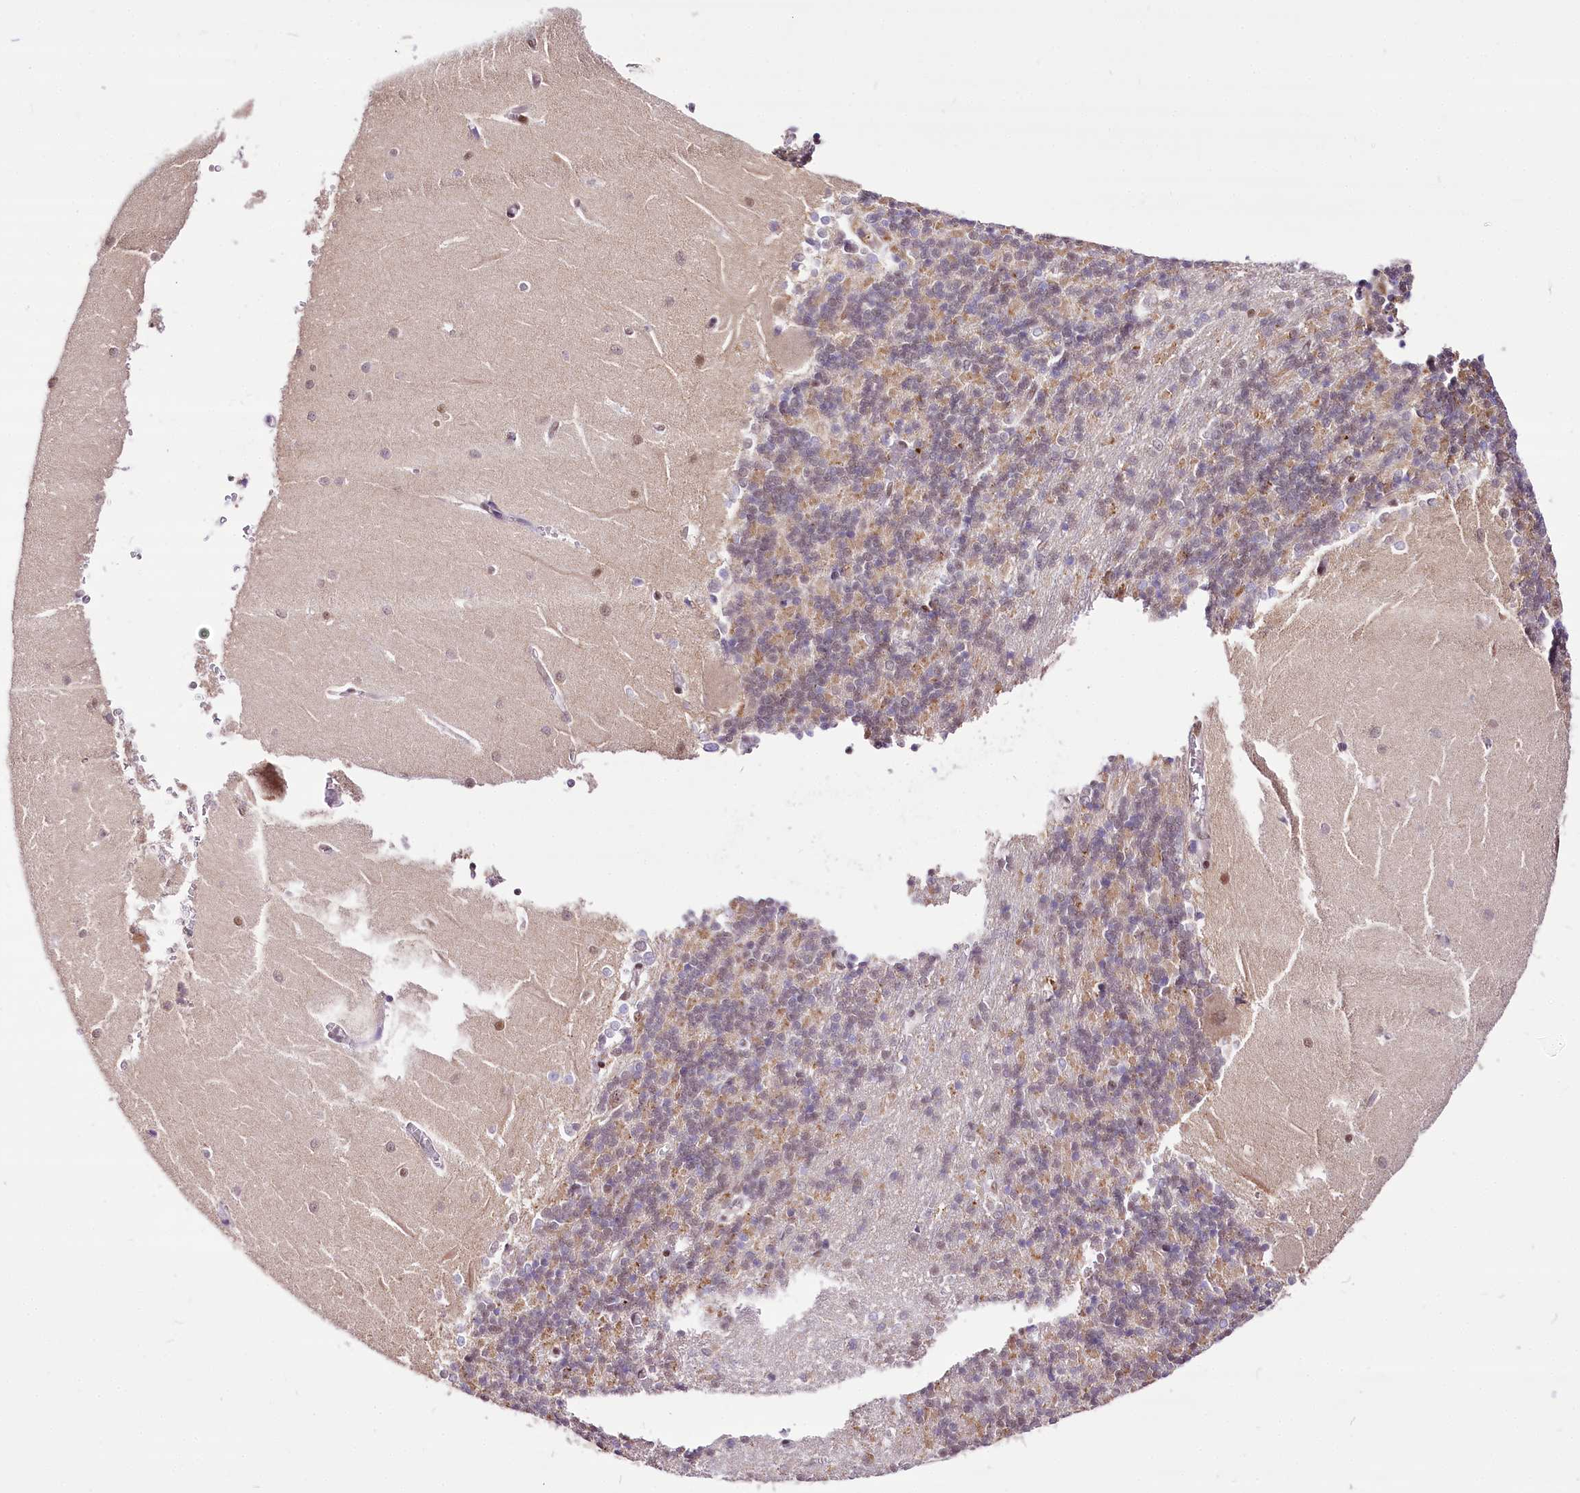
{"staining": {"intensity": "weak", "quantity": "25%-75%", "location": "cytoplasmic/membranous"}, "tissue": "cerebellum", "cell_type": "Cells in granular layer", "image_type": "normal", "snomed": [{"axis": "morphology", "description": "Normal tissue, NOS"}, {"axis": "topography", "description": "Cerebellum"}], "caption": "Cells in granular layer demonstrate weak cytoplasmic/membranous positivity in about 25%-75% of cells in unremarkable cerebellum.", "gene": "POLA2", "patient": {"sex": "male", "age": 37}}